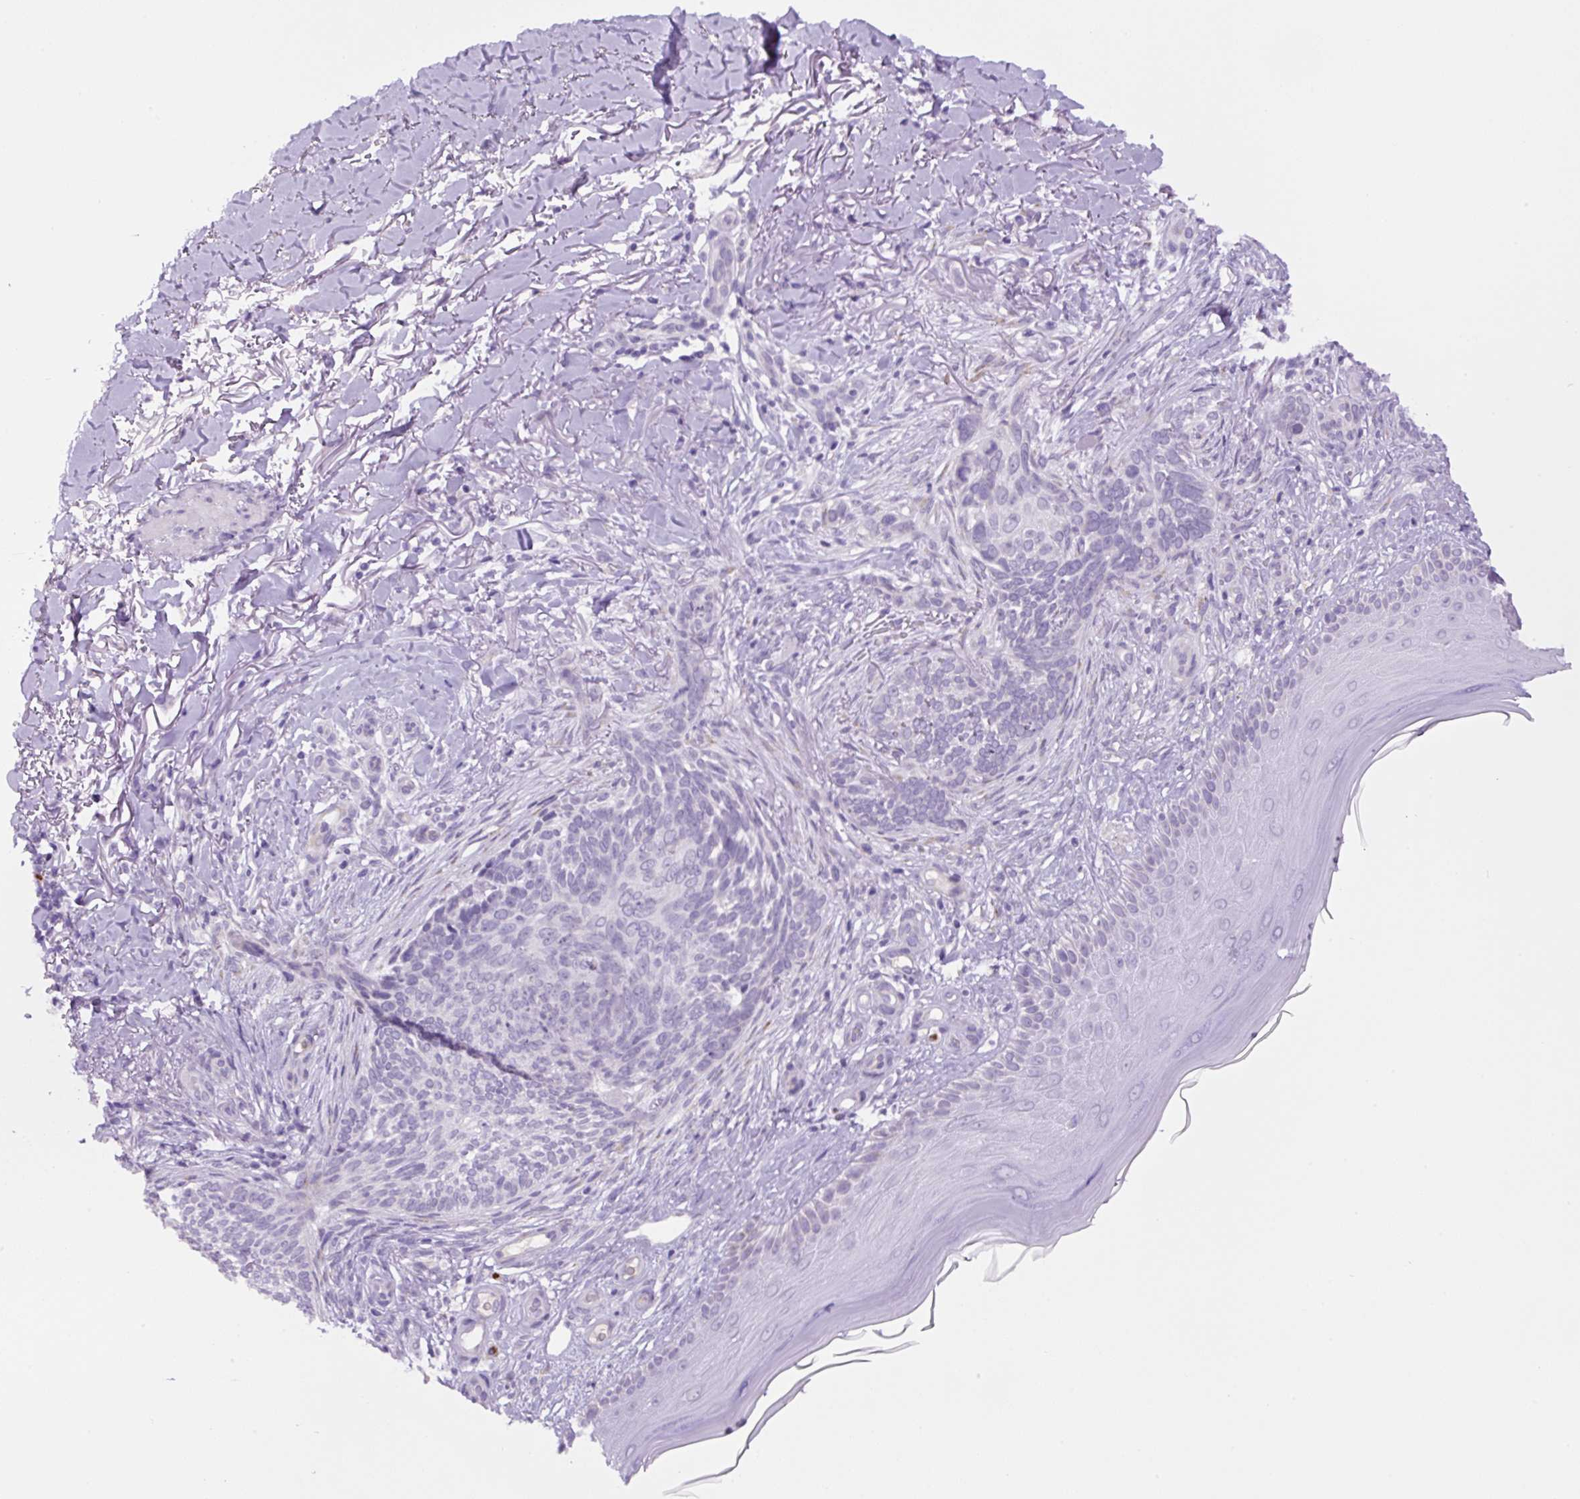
{"staining": {"intensity": "negative", "quantity": "none", "location": "none"}, "tissue": "skin cancer", "cell_type": "Tumor cells", "image_type": "cancer", "snomed": [{"axis": "morphology", "description": "Normal tissue, NOS"}, {"axis": "morphology", "description": "Basal cell carcinoma"}, {"axis": "topography", "description": "Skin"}], "caption": "The micrograph displays no significant positivity in tumor cells of skin cancer (basal cell carcinoma).", "gene": "MFSD3", "patient": {"sex": "female", "age": 67}}